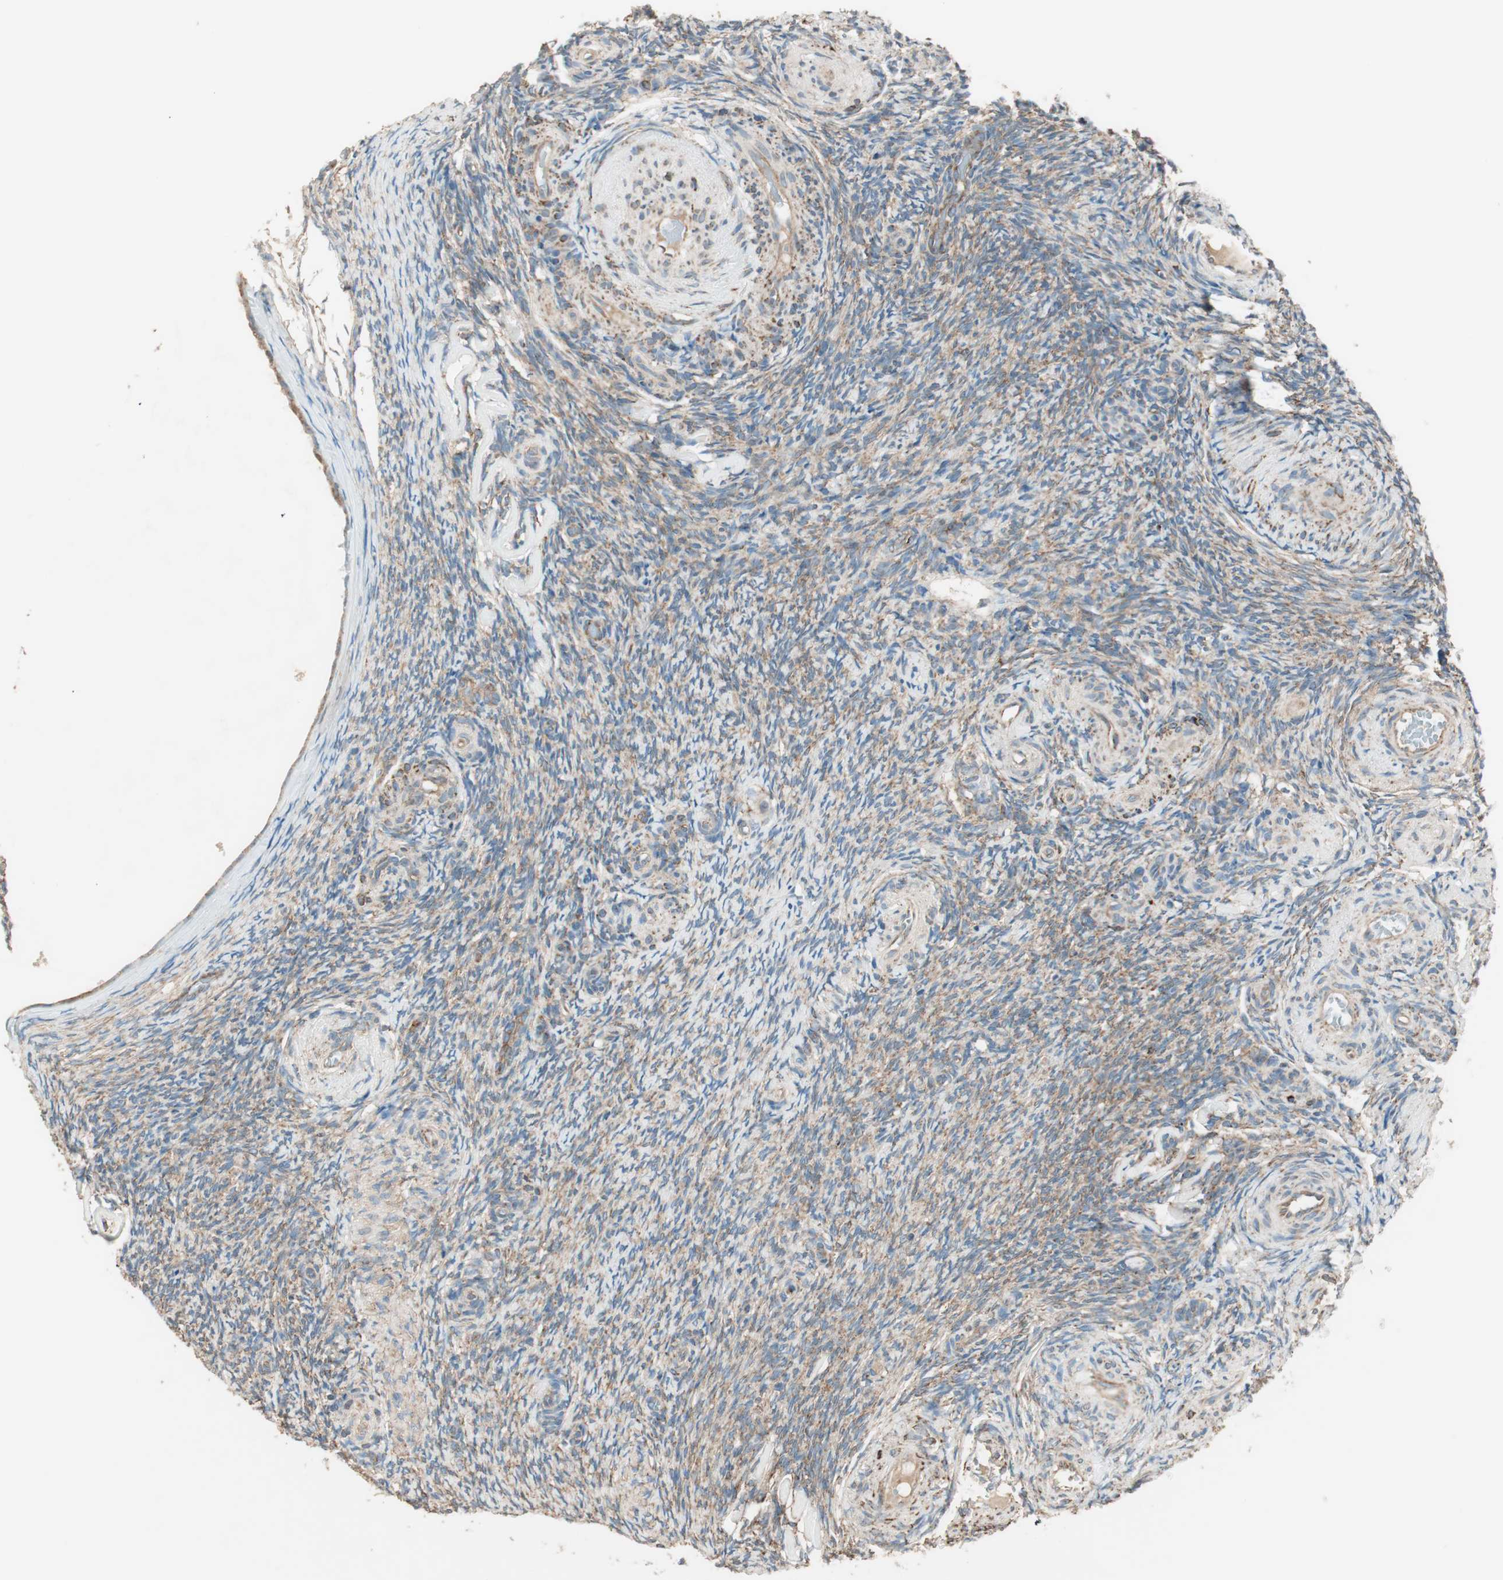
{"staining": {"intensity": "moderate", "quantity": "25%-75%", "location": "cytoplasmic/membranous"}, "tissue": "ovary", "cell_type": "Ovarian stroma cells", "image_type": "normal", "snomed": [{"axis": "morphology", "description": "Normal tissue, NOS"}, {"axis": "topography", "description": "Ovary"}], "caption": "Protein expression by IHC reveals moderate cytoplasmic/membranous expression in about 25%-75% of ovarian stroma cells in normal ovary.", "gene": "CC2D1A", "patient": {"sex": "female", "age": 60}}